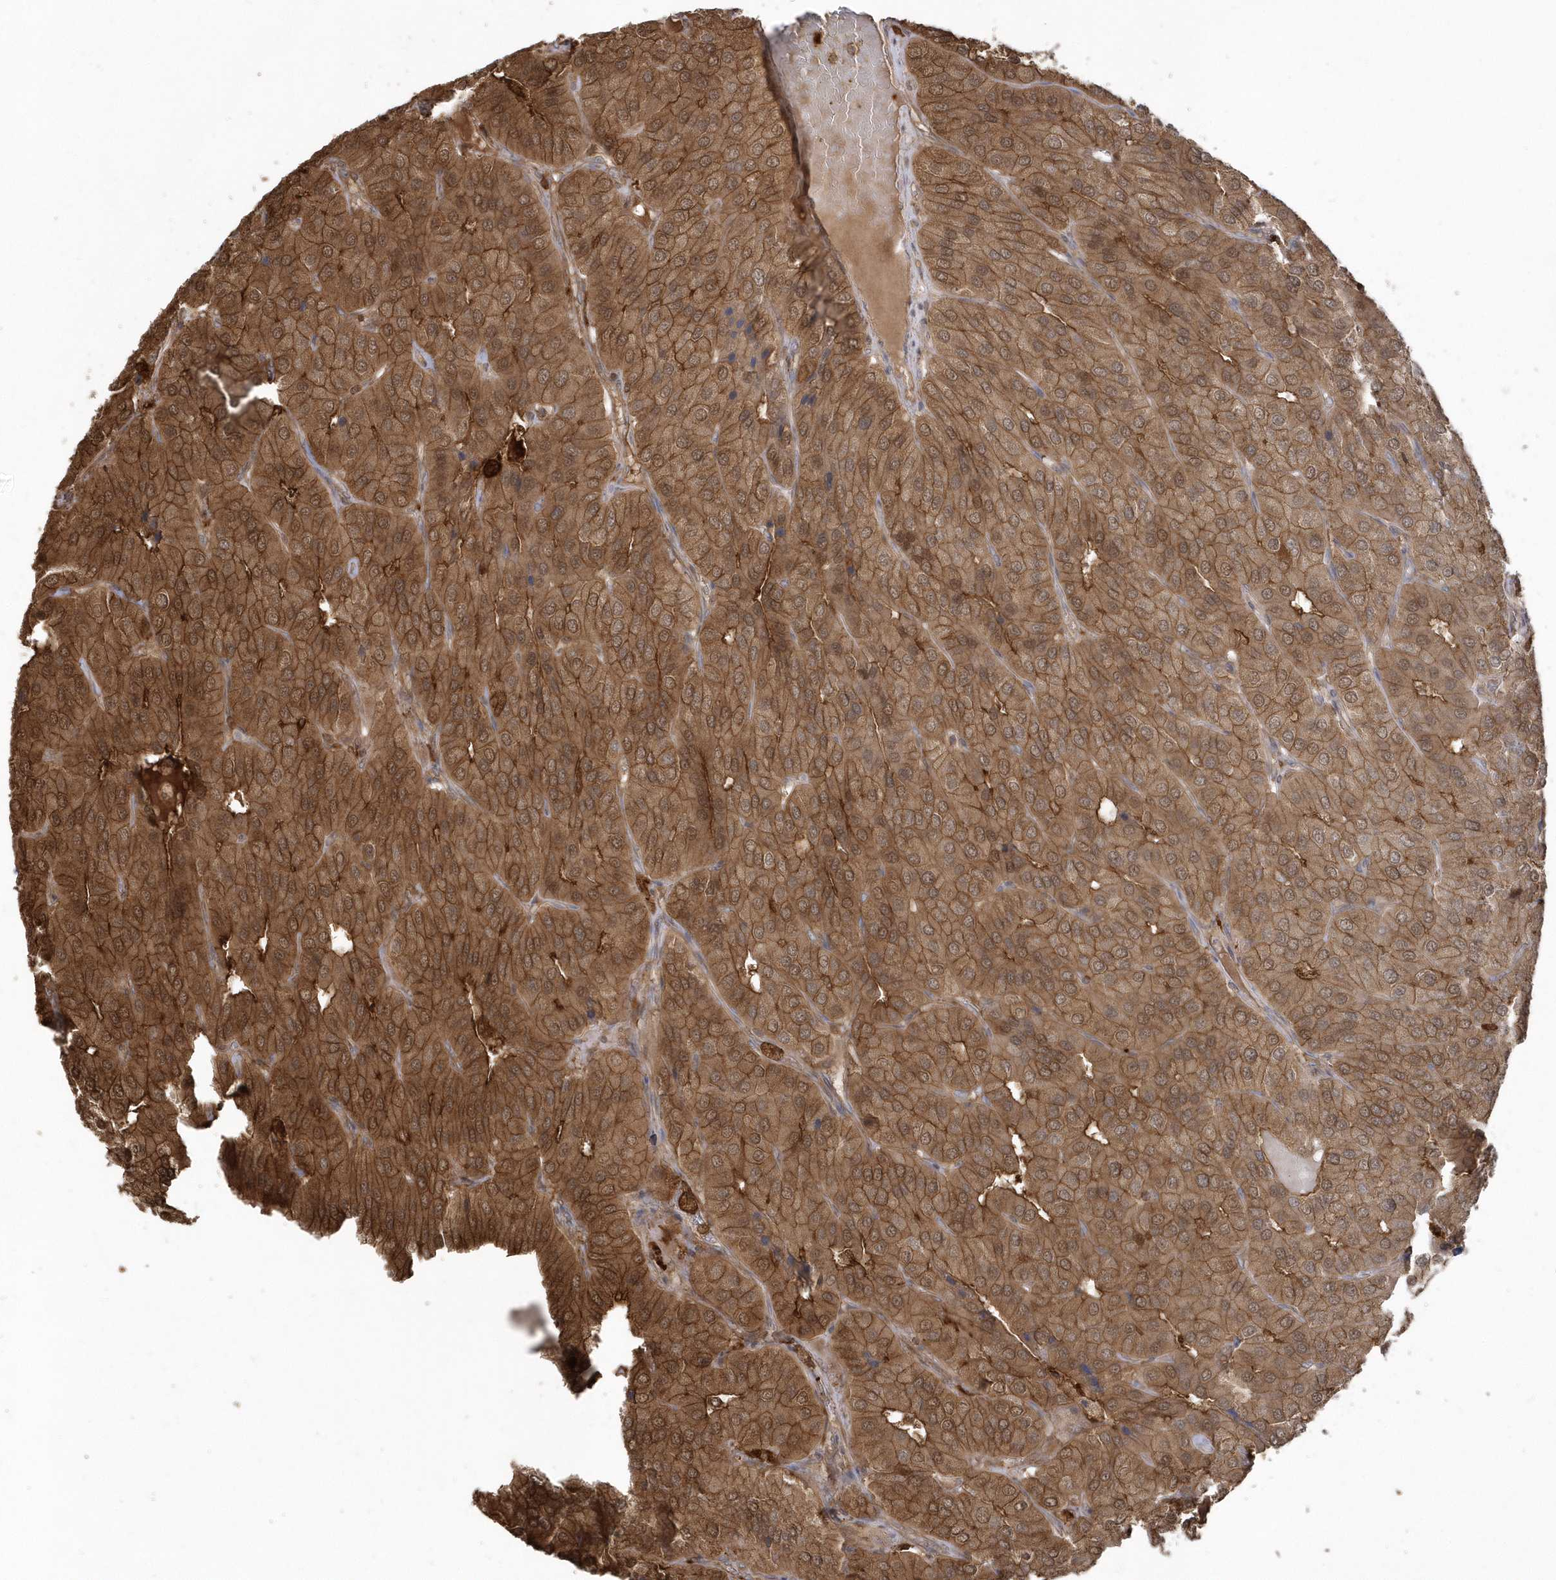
{"staining": {"intensity": "moderate", "quantity": ">75%", "location": "cytoplasmic/membranous,nuclear"}, "tissue": "parathyroid gland", "cell_type": "Glandular cells", "image_type": "normal", "snomed": [{"axis": "morphology", "description": "Normal tissue, NOS"}, {"axis": "morphology", "description": "Adenoma, NOS"}, {"axis": "topography", "description": "Parathyroid gland"}], "caption": "Immunohistochemistry of unremarkable parathyroid gland shows medium levels of moderate cytoplasmic/membranous,nuclear staining in approximately >75% of glandular cells.", "gene": "HNMT", "patient": {"sex": "female", "age": 86}}